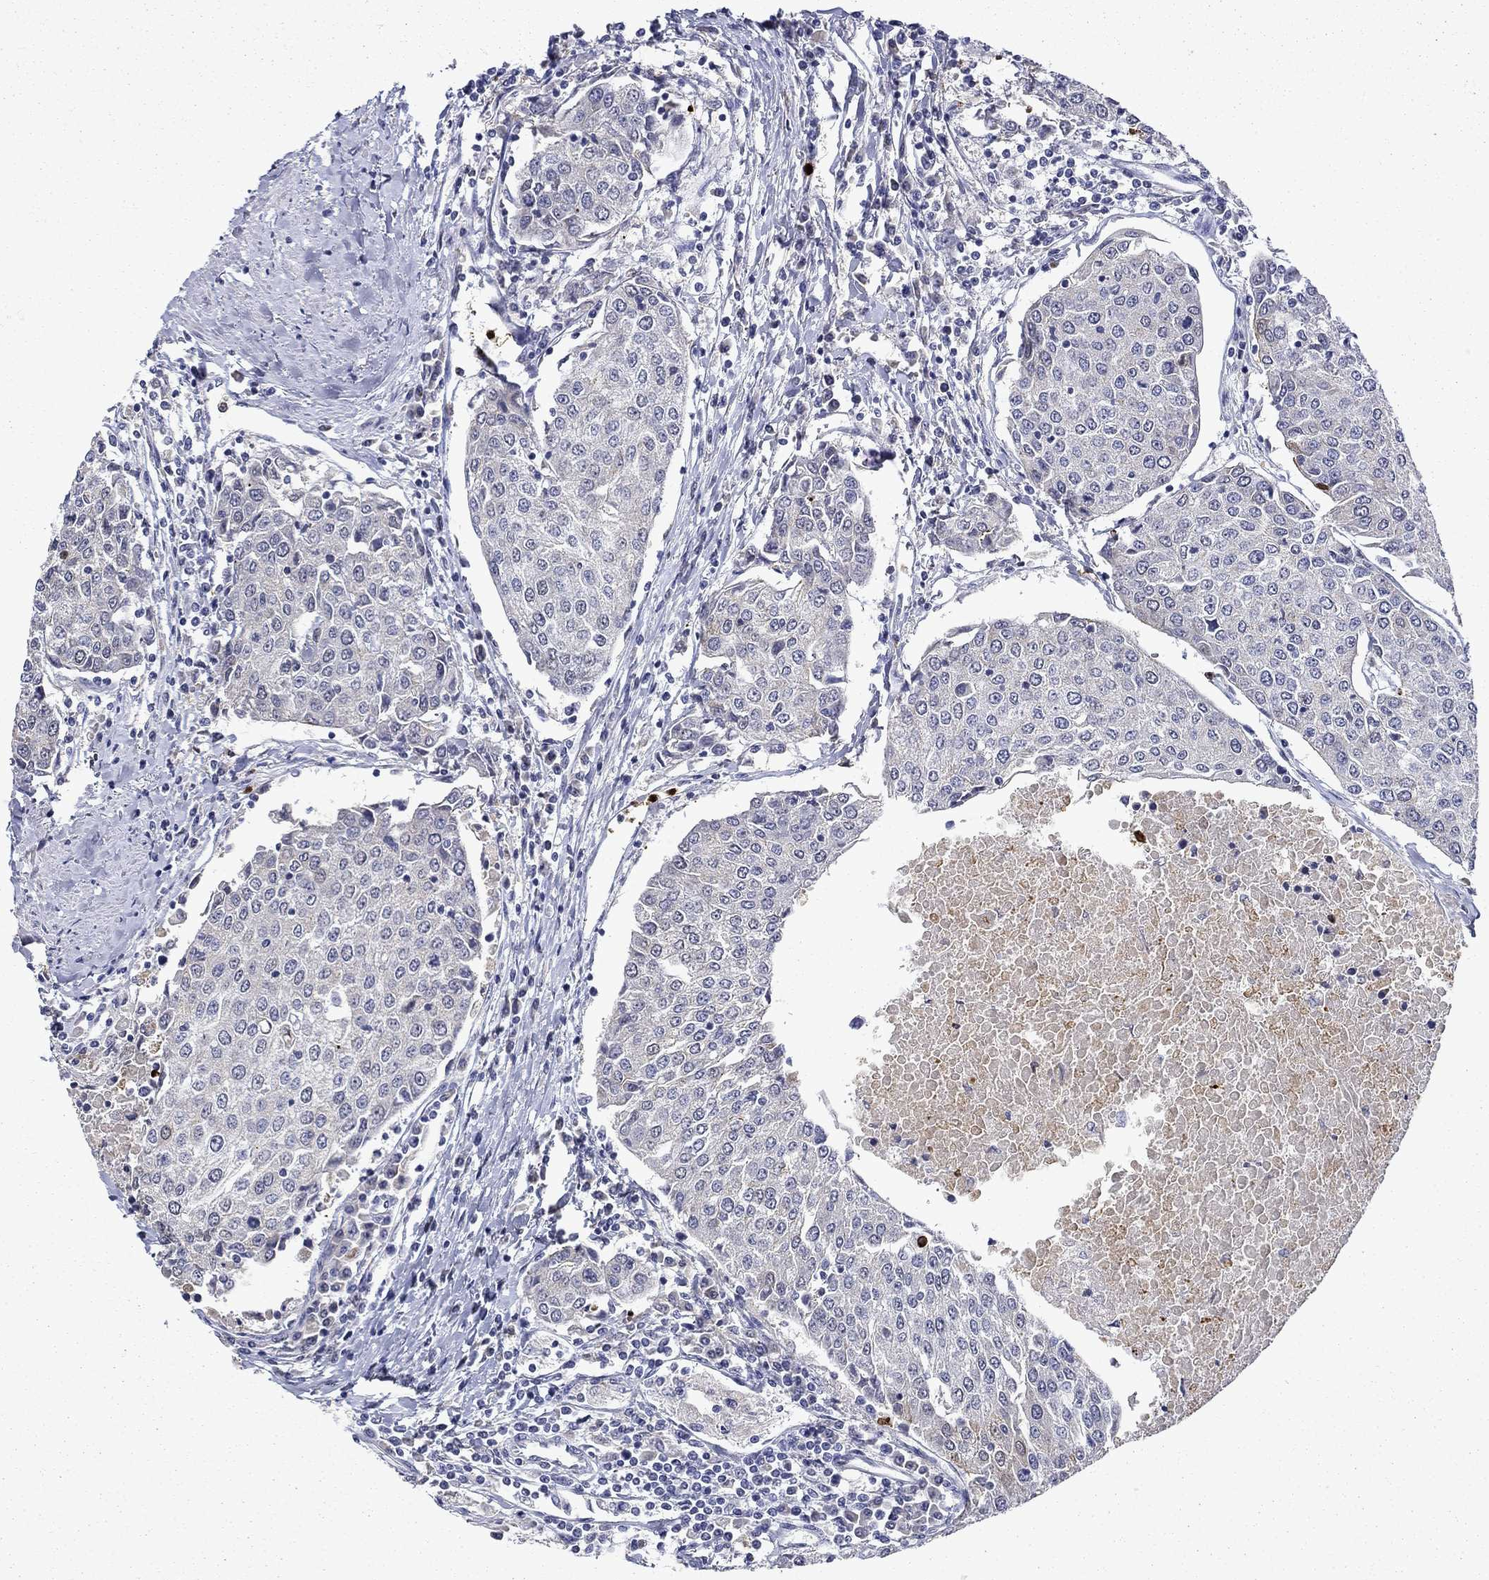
{"staining": {"intensity": "moderate", "quantity": "<25%", "location": "cytoplasmic/membranous,nuclear"}, "tissue": "urothelial cancer", "cell_type": "Tumor cells", "image_type": "cancer", "snomed": [{"axis": "morphology", "description": "Urothelial carcinoma, High grade"}, {"axis": "topography", "description": "Urinary bladder"}], "caption": "The immunohistochemical stain shows moderate cytoplasmic/membranous and nuclear positivity in tumor cells of urothelial cancer tissue.", "gene": "IRF5", "patient": {"sex": "female", "age": 85}}